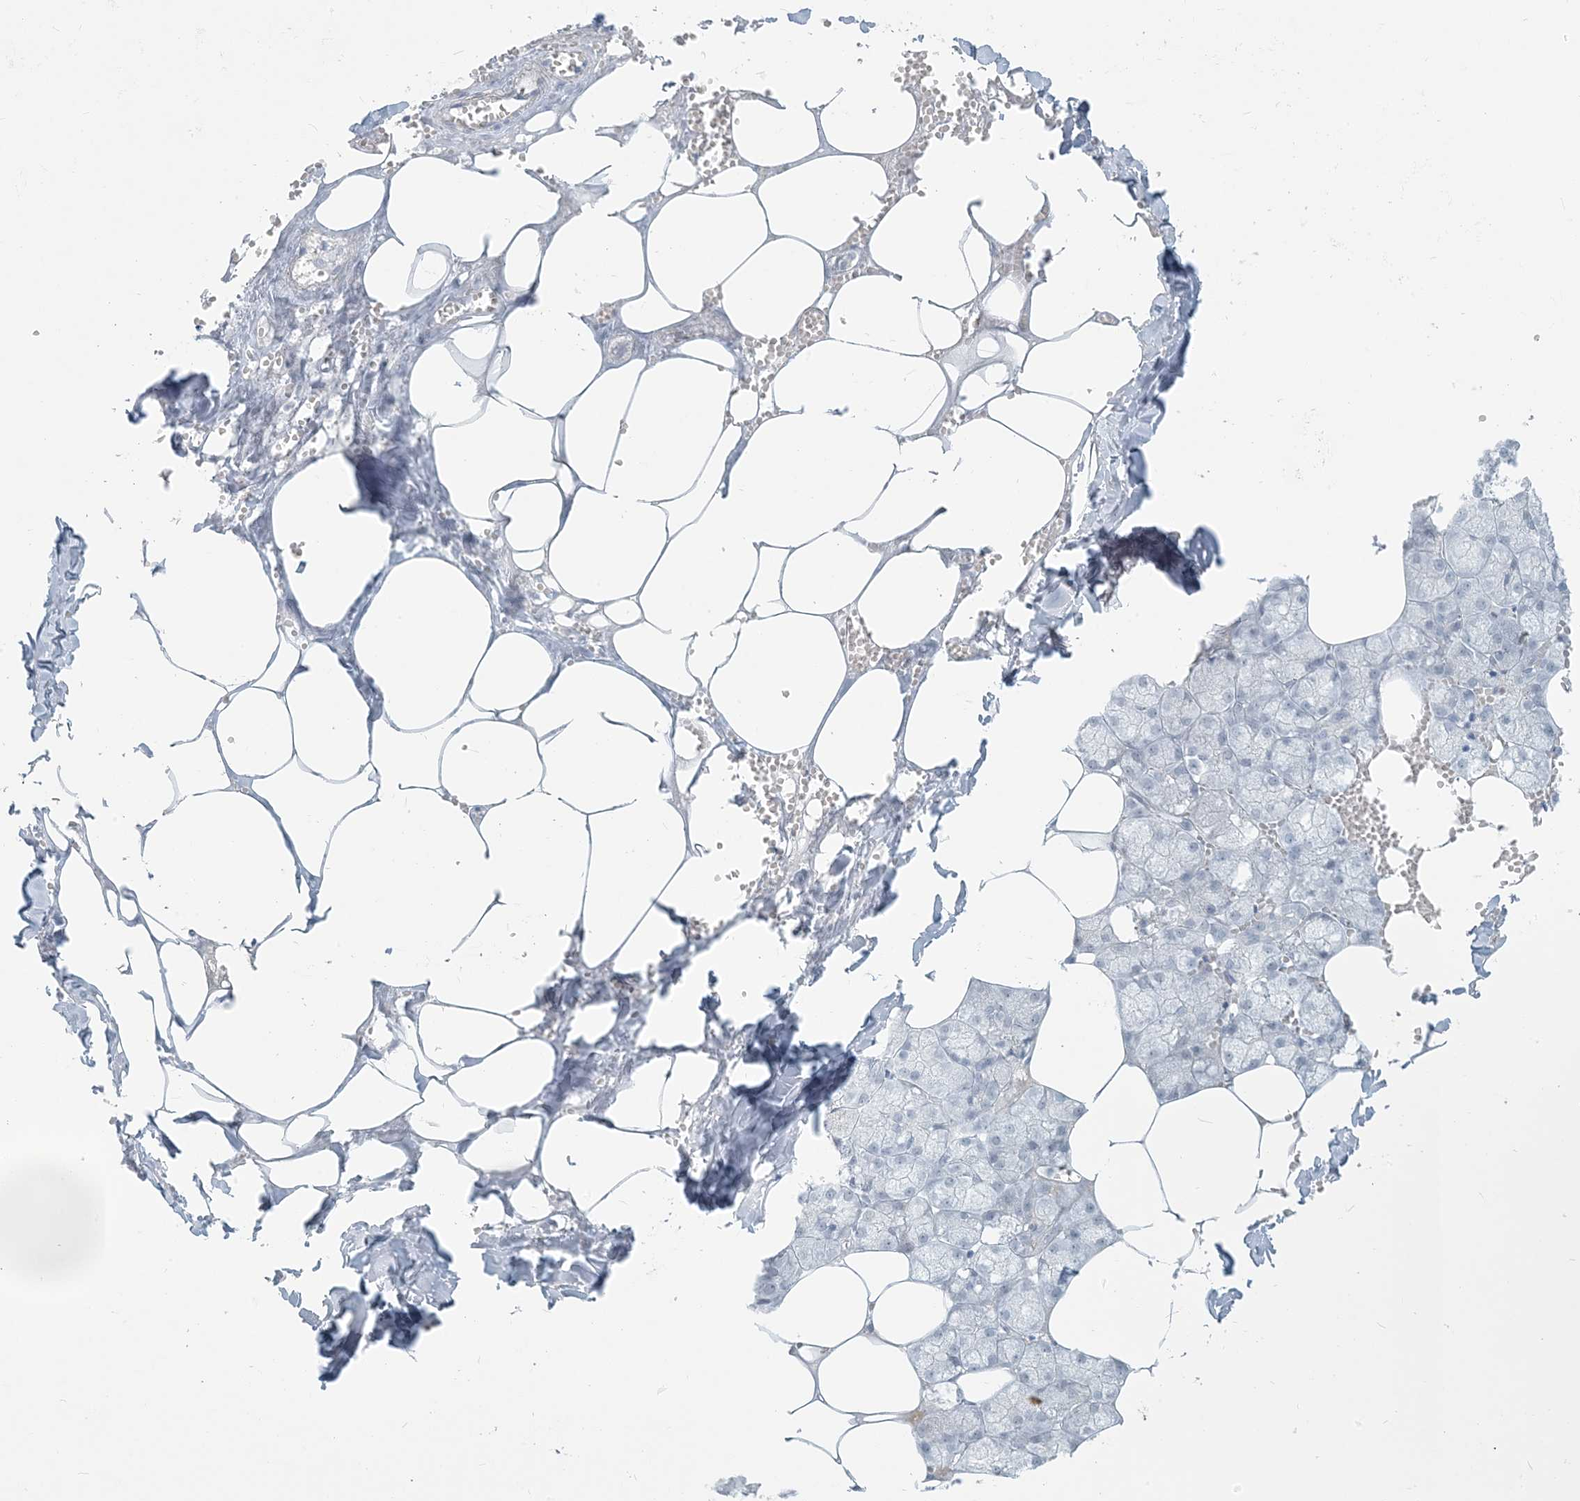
{"staining": {"intensity": "negative", "quantity": "none", "location": "none"}, "tissue": "salivary gland", "cell_type": "Glandular cells", "image_type": "normal", "snomed": [{"axis": "morphology", "description": "Normal tissue, NOS"}, {"axis": "topography", "description": "Salivary gland"}], "caption": "An image of human salivary gland is negative for staining in glandular cells. (DAB (3,3'-diaminobenzidine) IHC with hematoxylin counter stain).", "gene": "SCML1", "patient": {"sex": "male", "age": 62}}